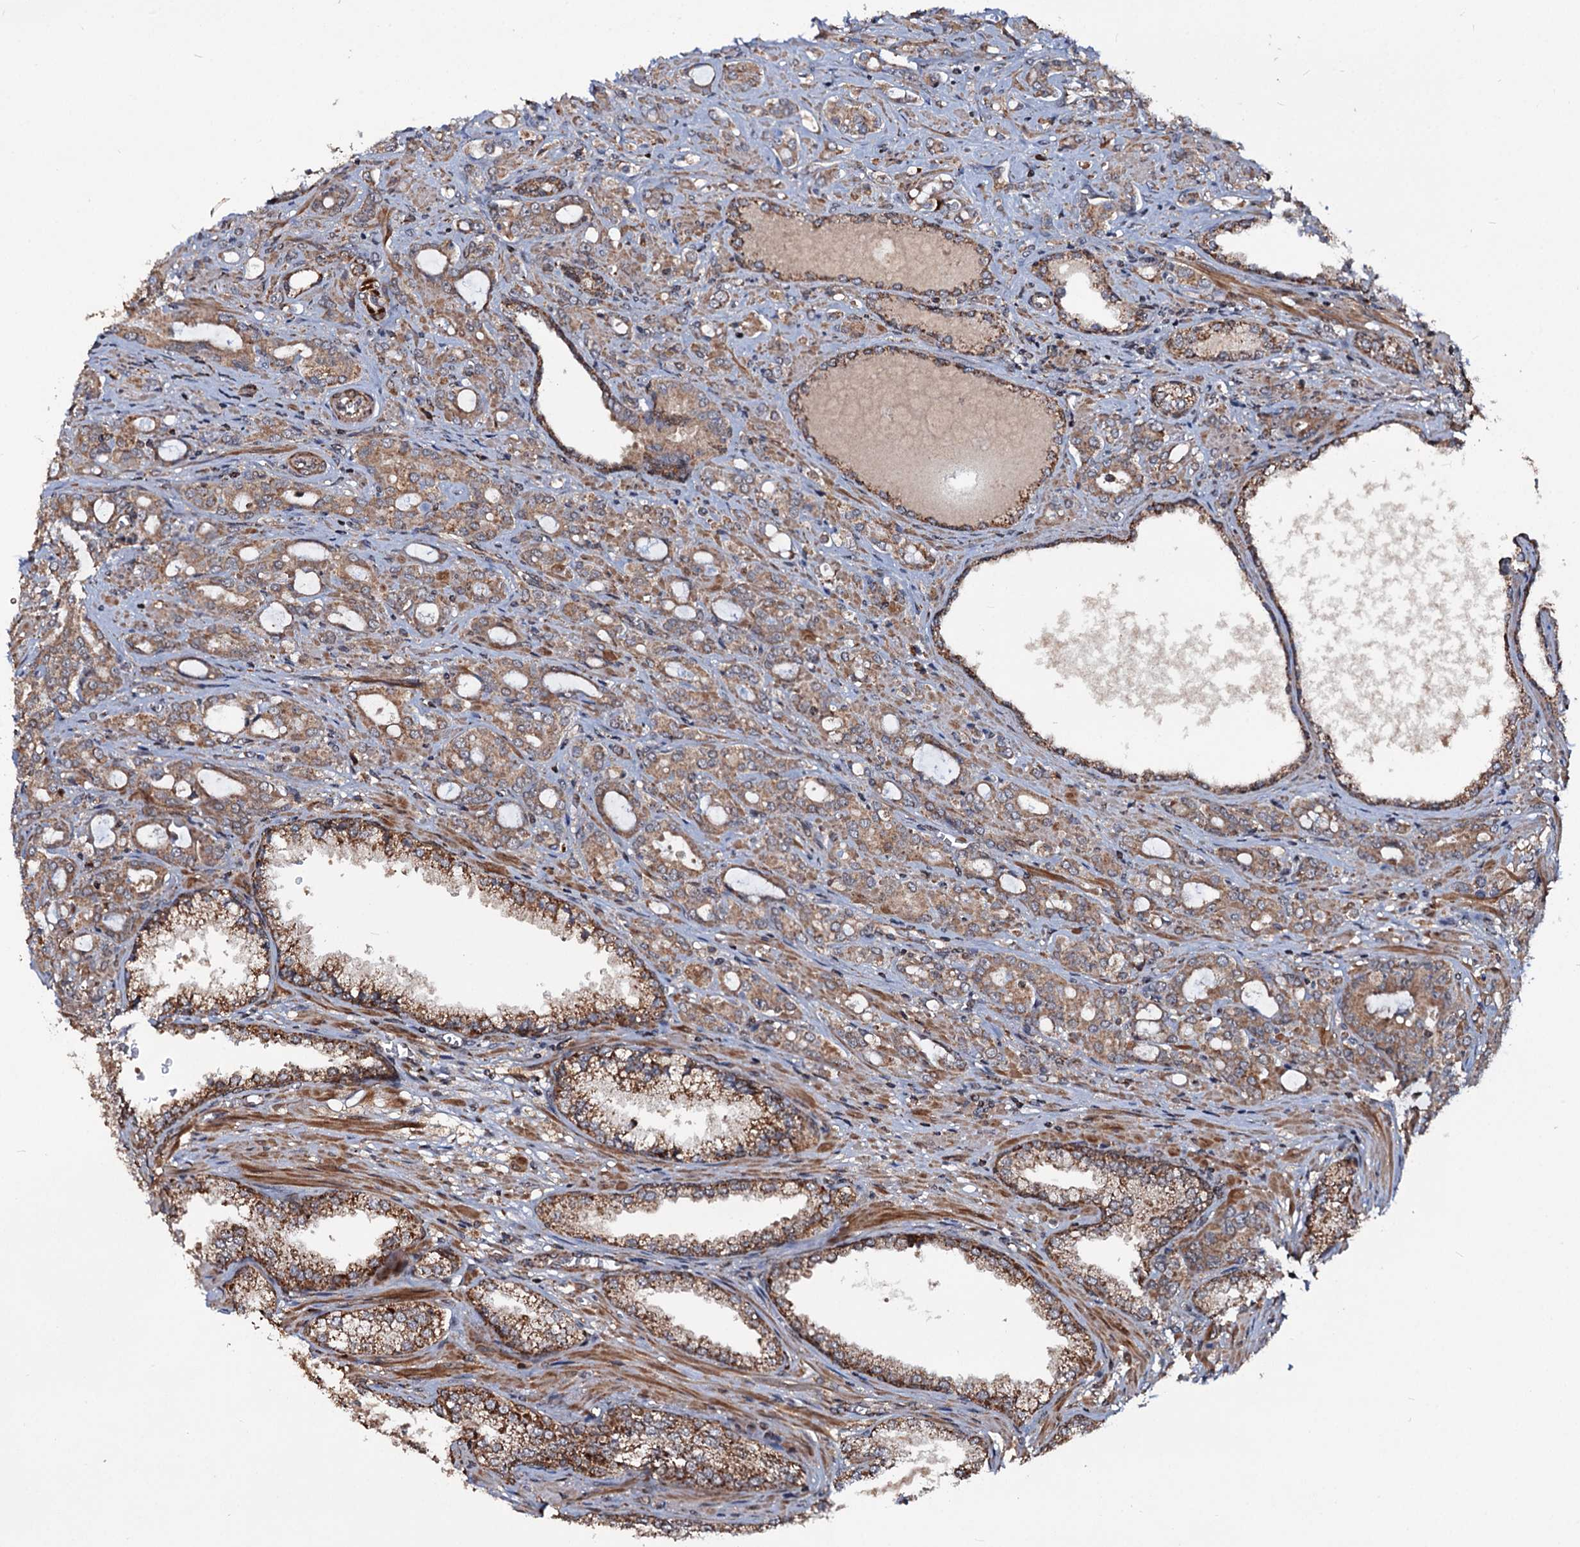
{"staining": {"intensity": "moderate", "quantity": ">75%", "location": "cytoplasmic/membranous"}, "tissue": "prostate cancer", "cell_type": "Tumor cells", "image_type": "cancer", "snomed": [{"axis": "morphology", "description": "Adenocarcinoma, High grade"}, {"axis": "topography", "description": "Prostate"}], "caption": "About >75% of tumor cells in prostate high-grade adenocarcinoma exhibit moderate cytoplasmic/membranous protein positivity as visualized by brown immunohistochemical staining.", "gene": "CEP76", "patient": {"sex": "male", "age": 72}}